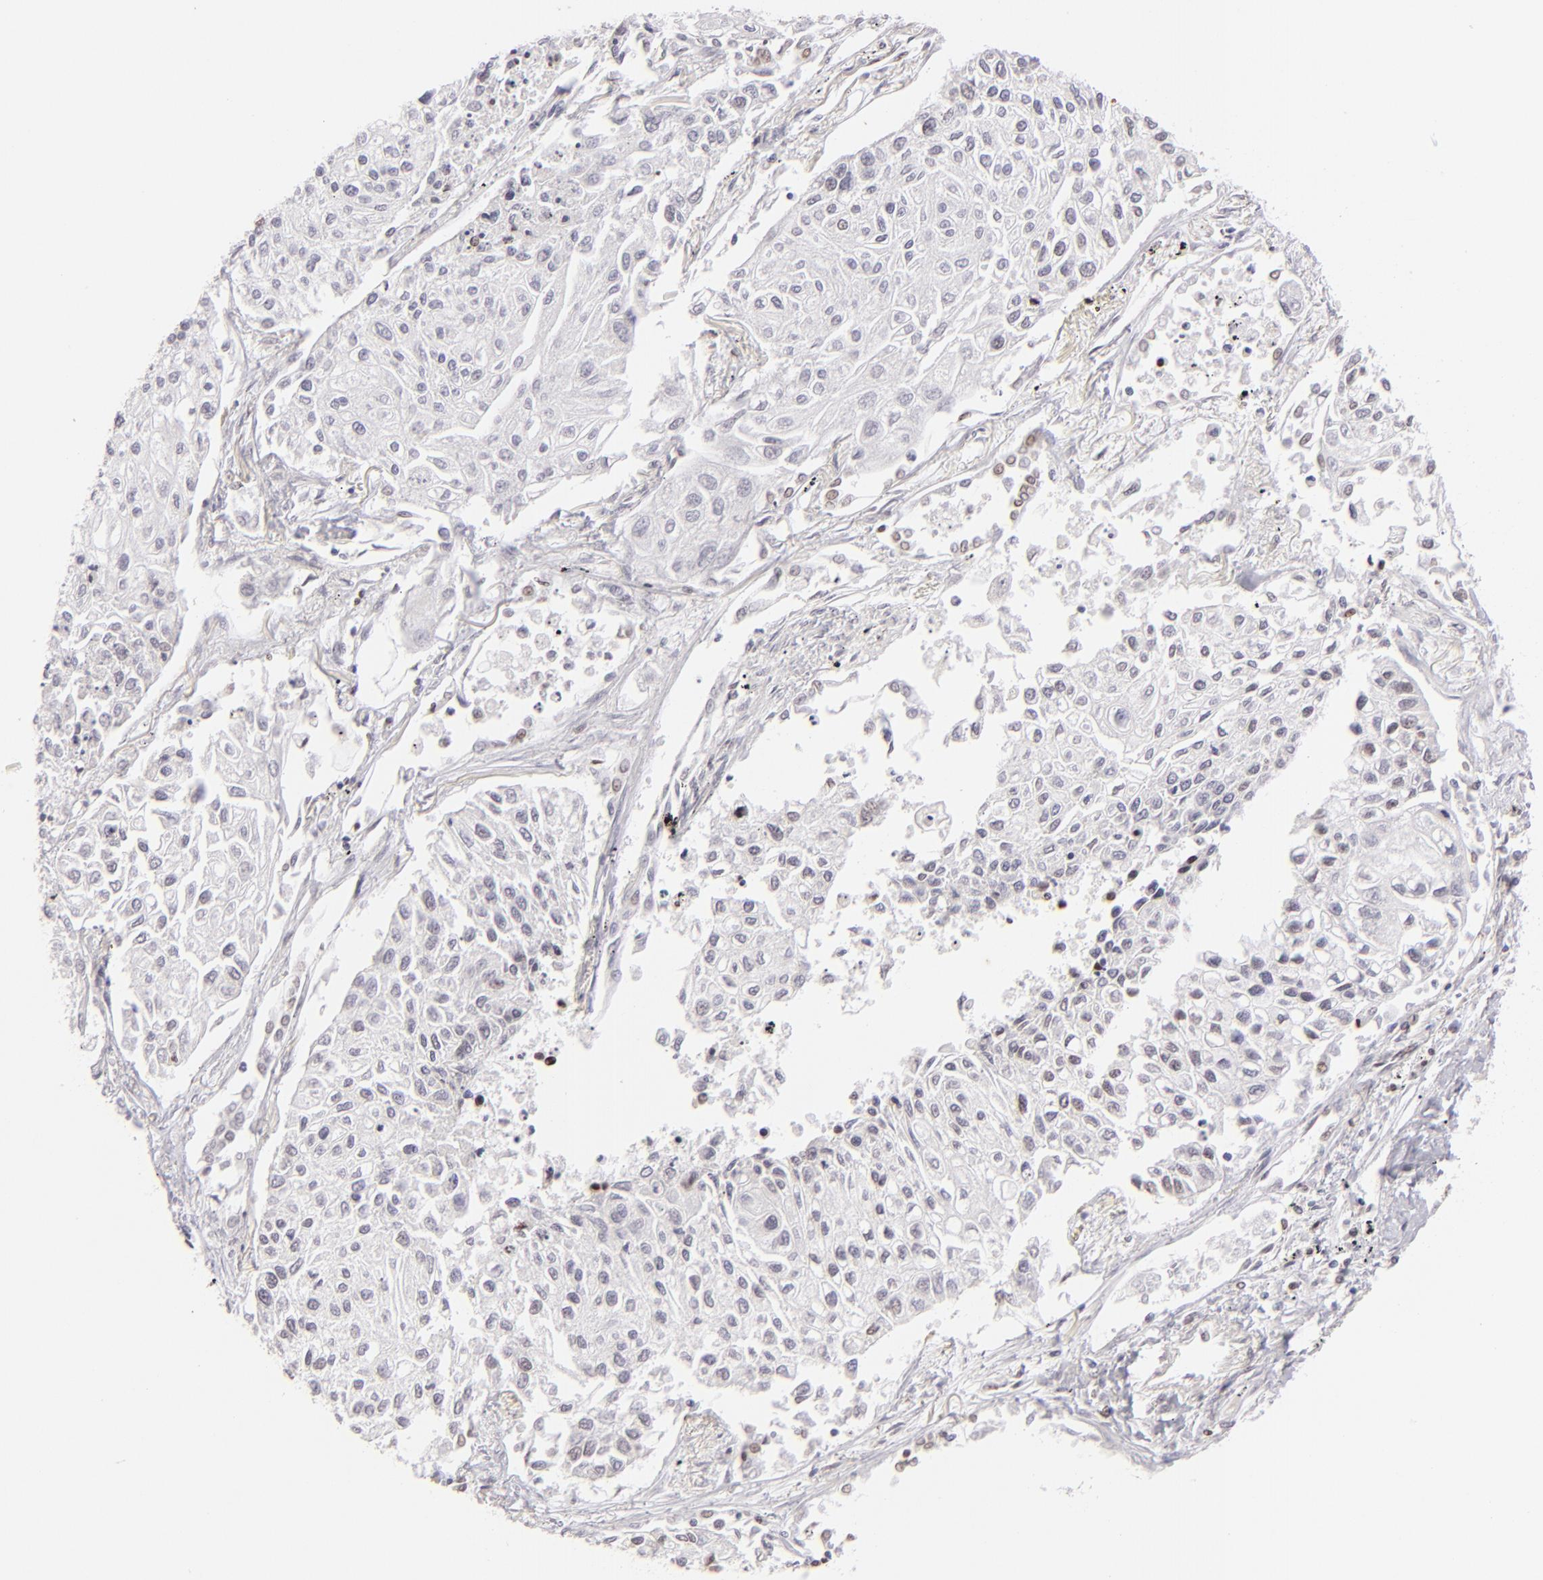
{"staining": {"intensity": "moderate", "quantity": "<25%", "location": "nuclear"}, "tissue": "lung cancer", "cell_type": "Tumor cells", "image_type": "cancer", "snomed": [{"axis": "morphology", "description": "Squamous cell carcinoma, NOS"}, {"axis": "topography", "description": "Lung"}], "caption": "This micrograph reveals immunohistochemistry staining of human lung cancer (squamous cell carcinoma), with low moderate nuclear expression in approximately <25% of tumor cells.", "gene": "POU2F1", "patient": {"sex": "male", "age": 75}}